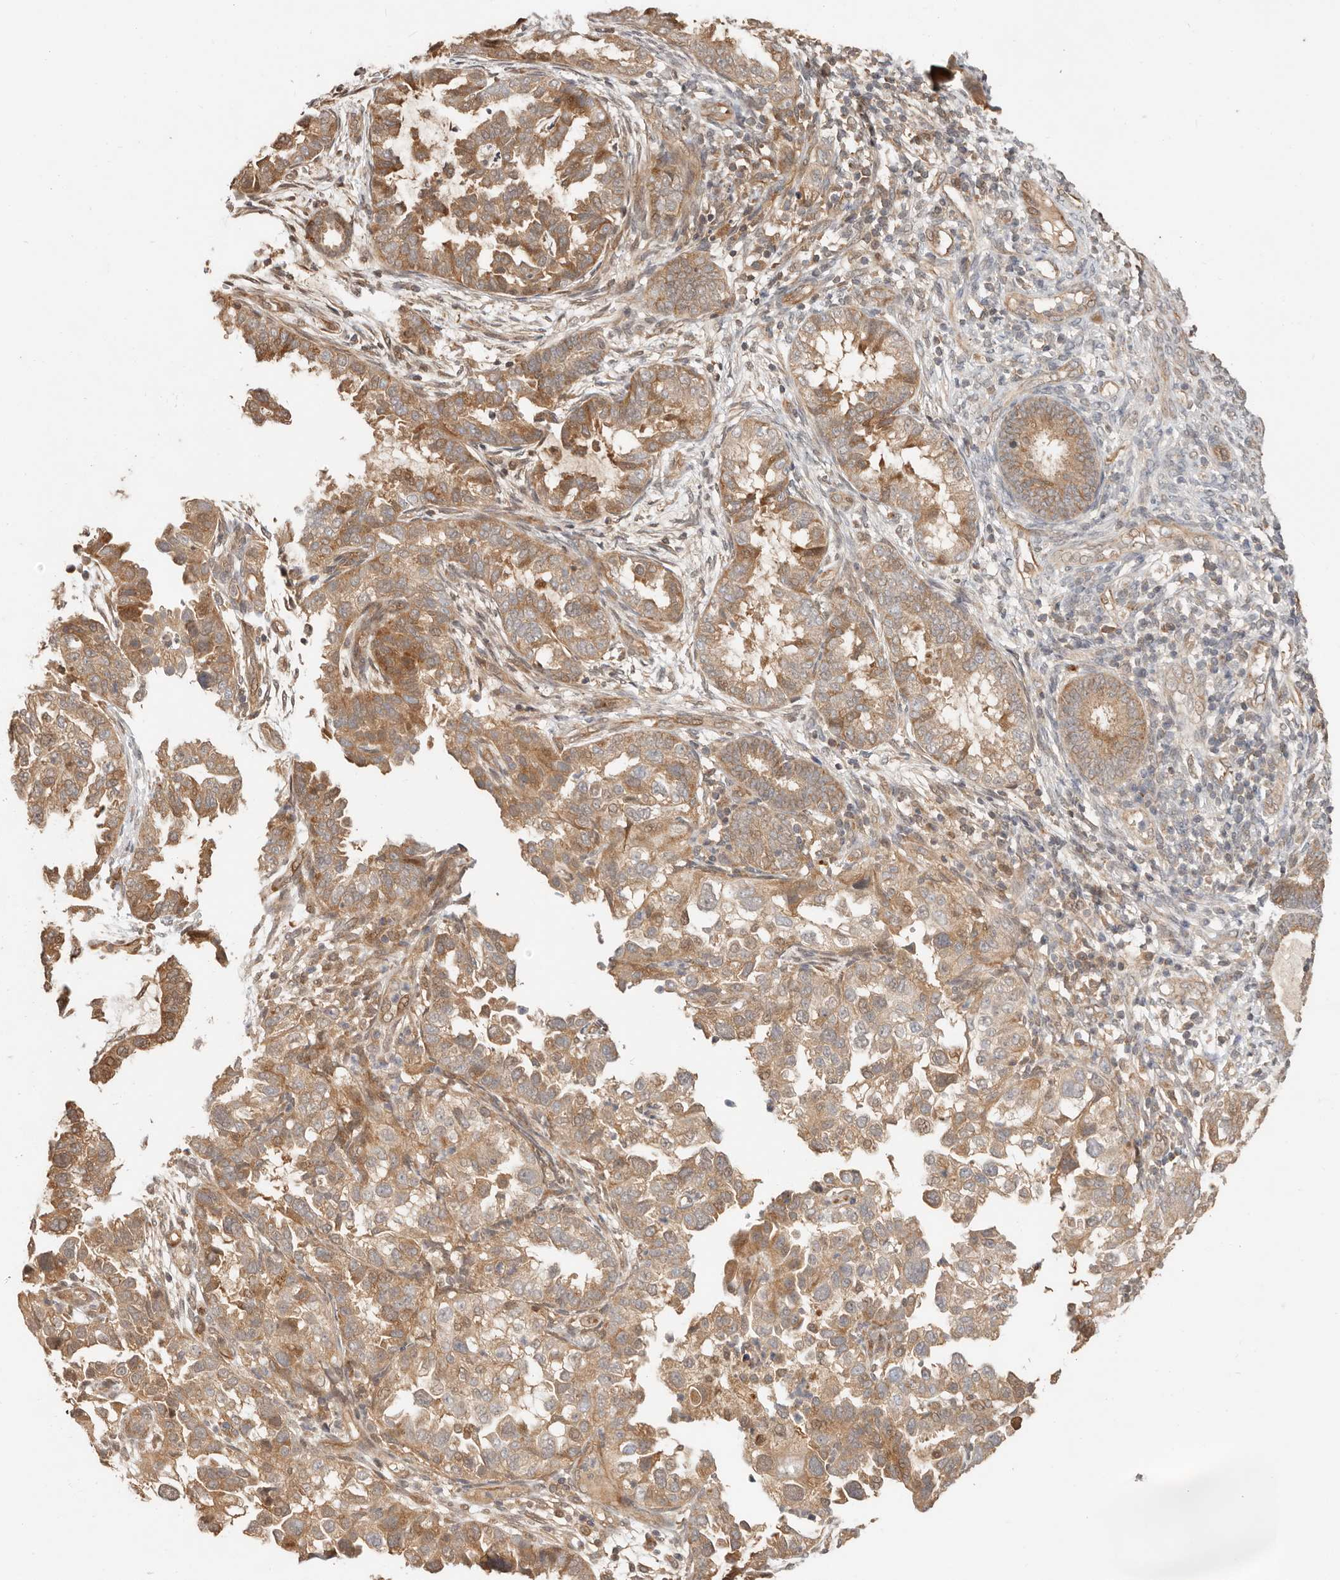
{"staining": {"intensity": "moderate", "quantity": ">75%", "location": "cytoplasmic/membranous"}, "tissue": "endometrial cancer", "cell_type": "Tumor cells", "image_type": "cancer", "snomed": [{"axis": "morphology", "description": "Adenocarcinoma, NOS"}, {"axis": "topography", "description": "Endometrium"}], "caption": "A micrograph showing moderate cytoplasmic/membranous positivity in about >75% of tumor cells in endometrial cancer, as visualized by brown immunohistochemical staining.", "gene": "MTFR2", "patient": {"sex": "female", "age": 85}}